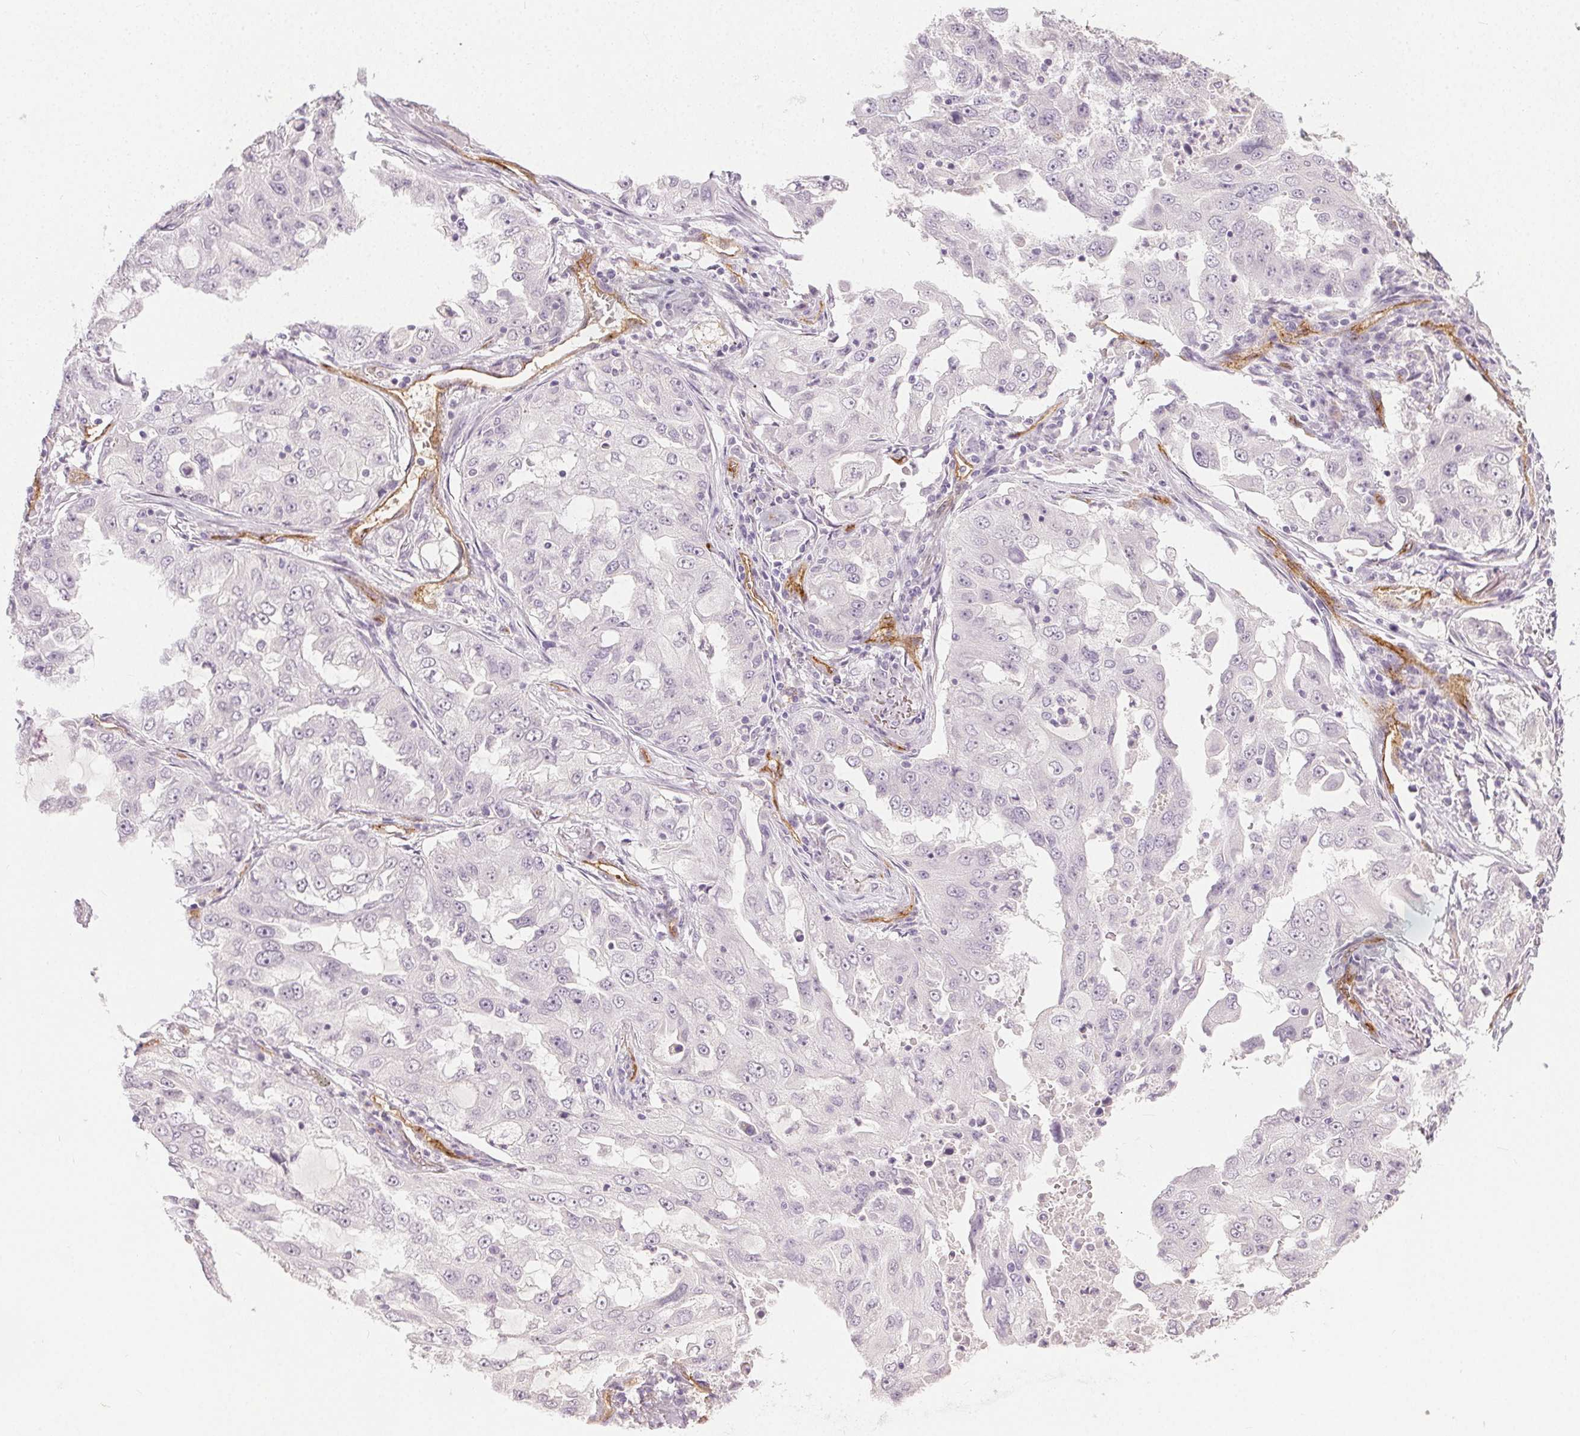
{"staining": {"intensity": "negative", "quantity": "none", "location": "none"}, "tissue": "lung cancer", "cell_type": "Tumor cells", "image_type": "cancer", "snomed": [{"axis": "morphology", "description": "Adenocarcinoma, NOS"}, {"axis": "topography", "description": "Lung"}], "caption": "This is a micrograph of immunohistochemistry (IHC) staining of adenocarcinoma (lung), which shows no expression in tumor cells.", "gene": "PODXL", "patient": {"sex": "female", "age": 61}}